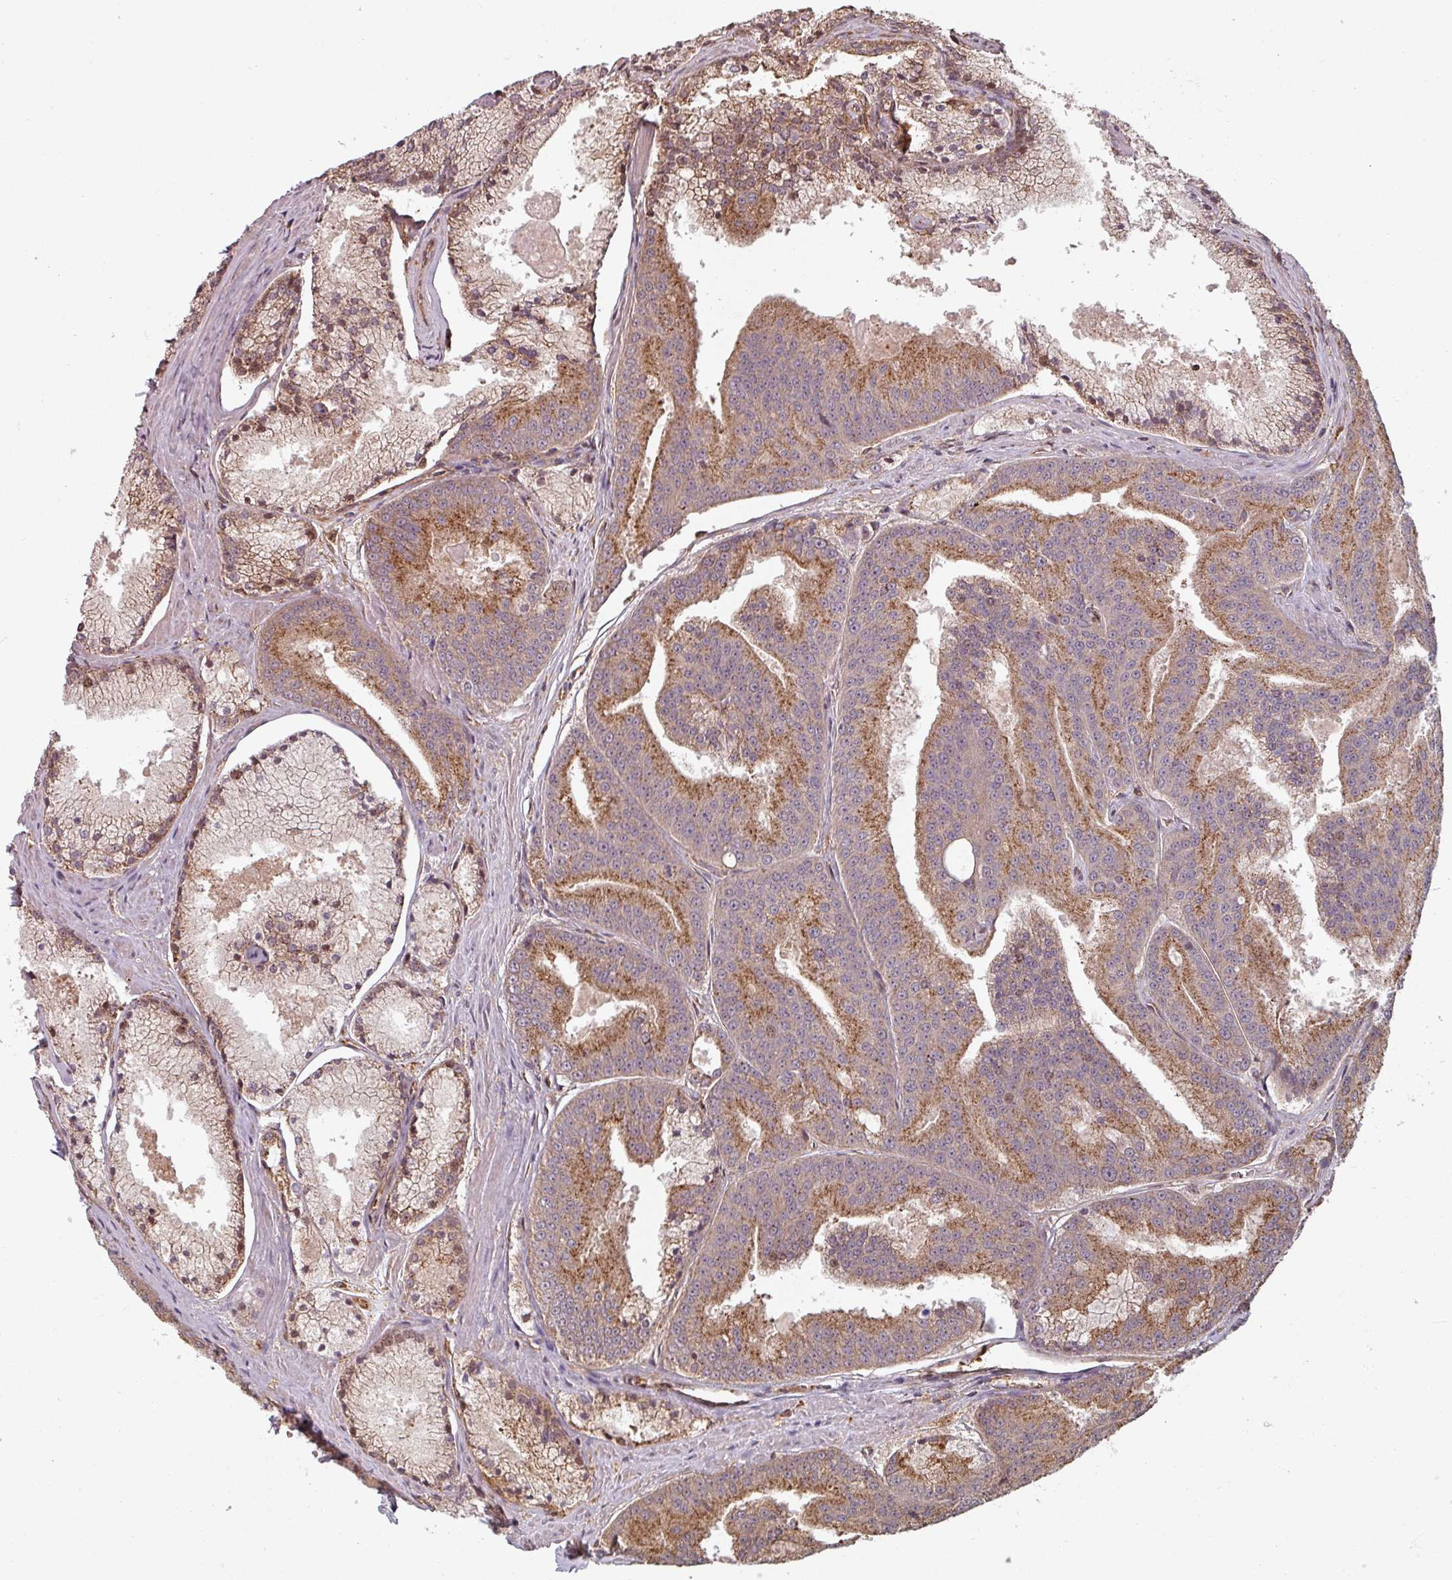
{"staining": {"intensity": "moderate", "quantity": ">75%", "location": "cytoplasmic/membranous"}, "tissue": "prostate cancer", "cell_type": "Tumor cells", "image_type": "cancer", "snomed": [{"axis": "morphology", "description": "Adenocarcinoma, High grade"}, {"axis": "topography", "description": "Prostate"}], "caption": "IHC photomicrograph of adenocarcinoma (high-grade) (prostate) stained for a protein (brown), which reveals medium levels of moderate cytoplasmic/membranous expression in about >75% of tumor cells.", "gene": "EID1", "patient": {"sex": "male", "age": 61}}